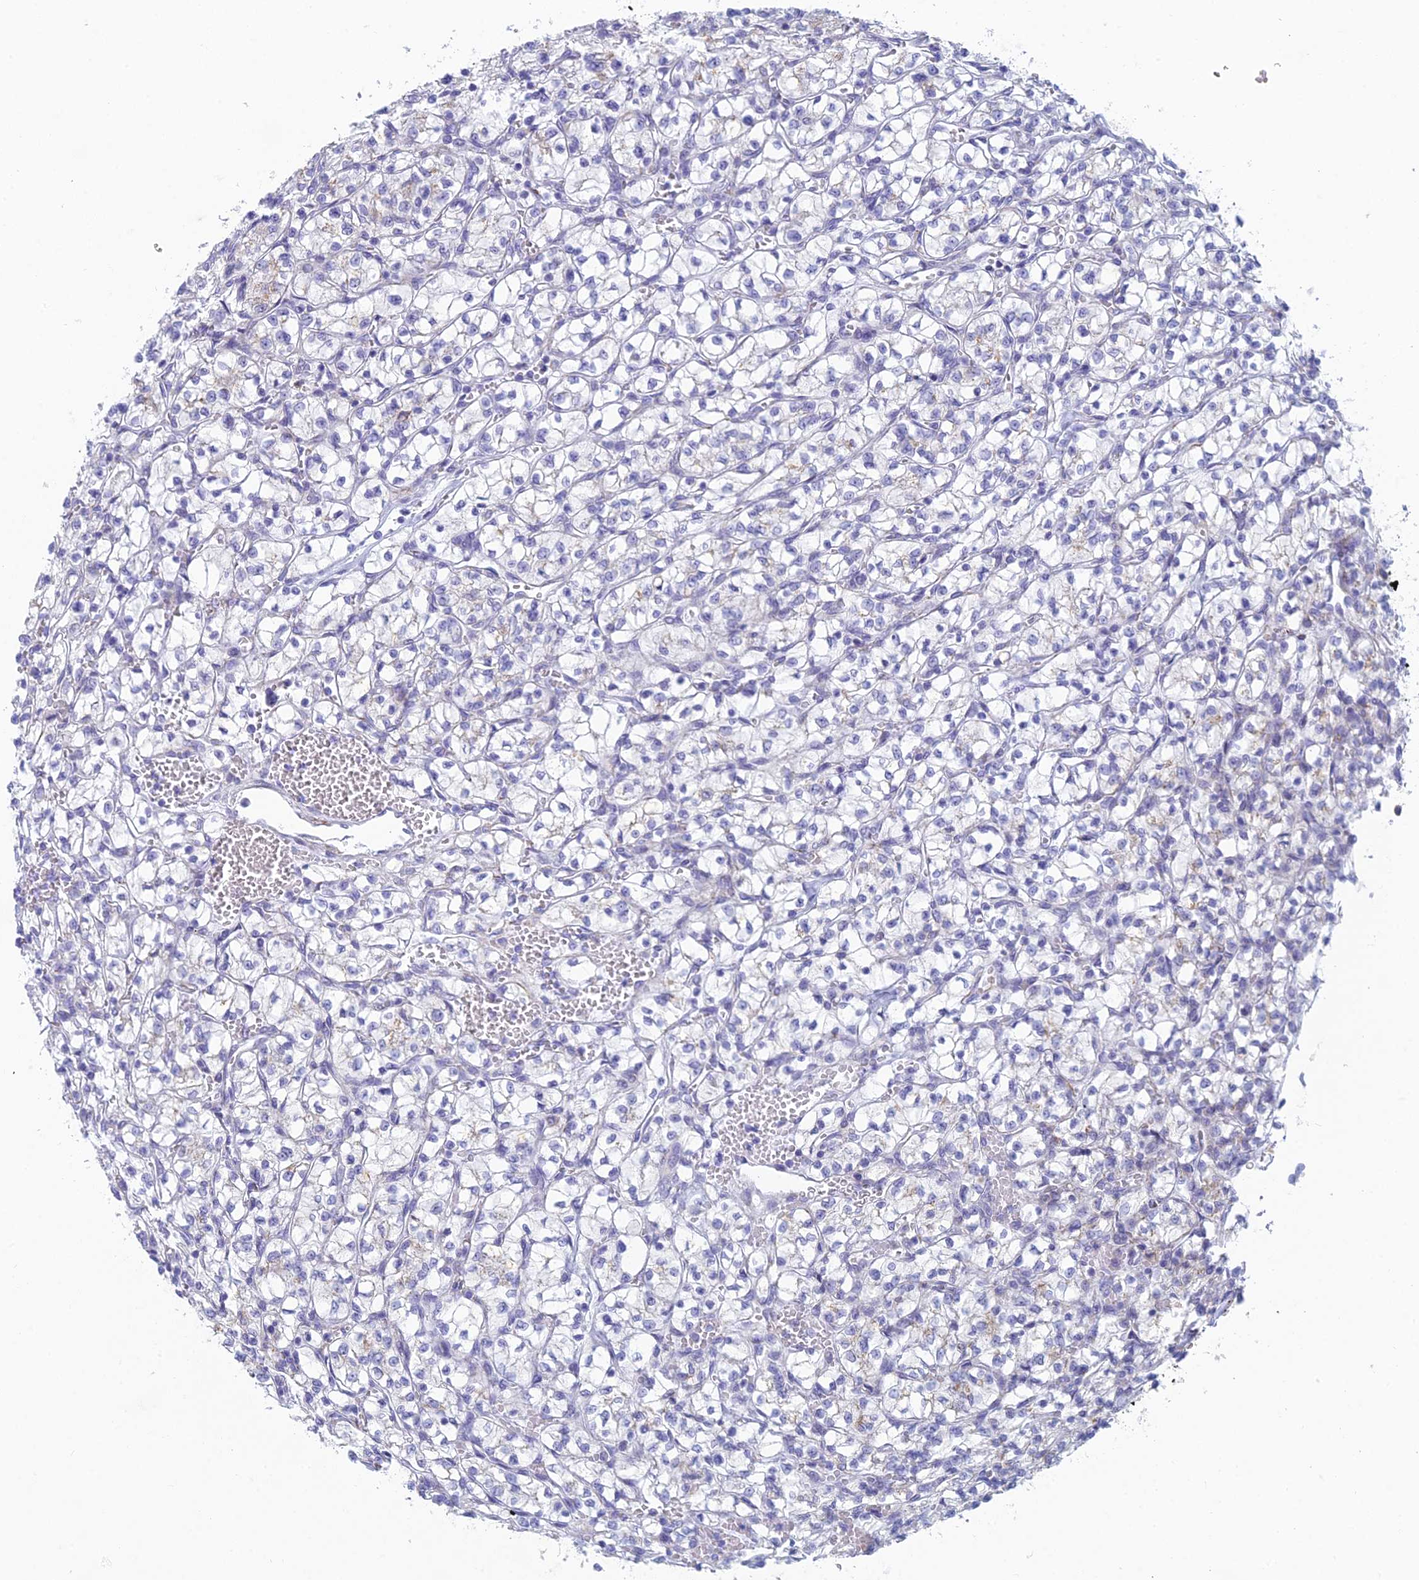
{"staining": {"intensity": "negative", "quantity": "none", "location": "none"}, "tissue": "renal cancer", "cell_type": "Tumor cells", "image_type": "cancer", "snomed": [{"axis": "morphology", "description": "Adenocarcinoma, NOS"}, {"axis": "topography", "description": "Kidney"}], "caption": "Protein analysis of renal cancer (adenocarcinoma) reveals no significant expression in tumor cells.", "gene": "FERD3L", "patient": {"sex": "female", "age": 64}}